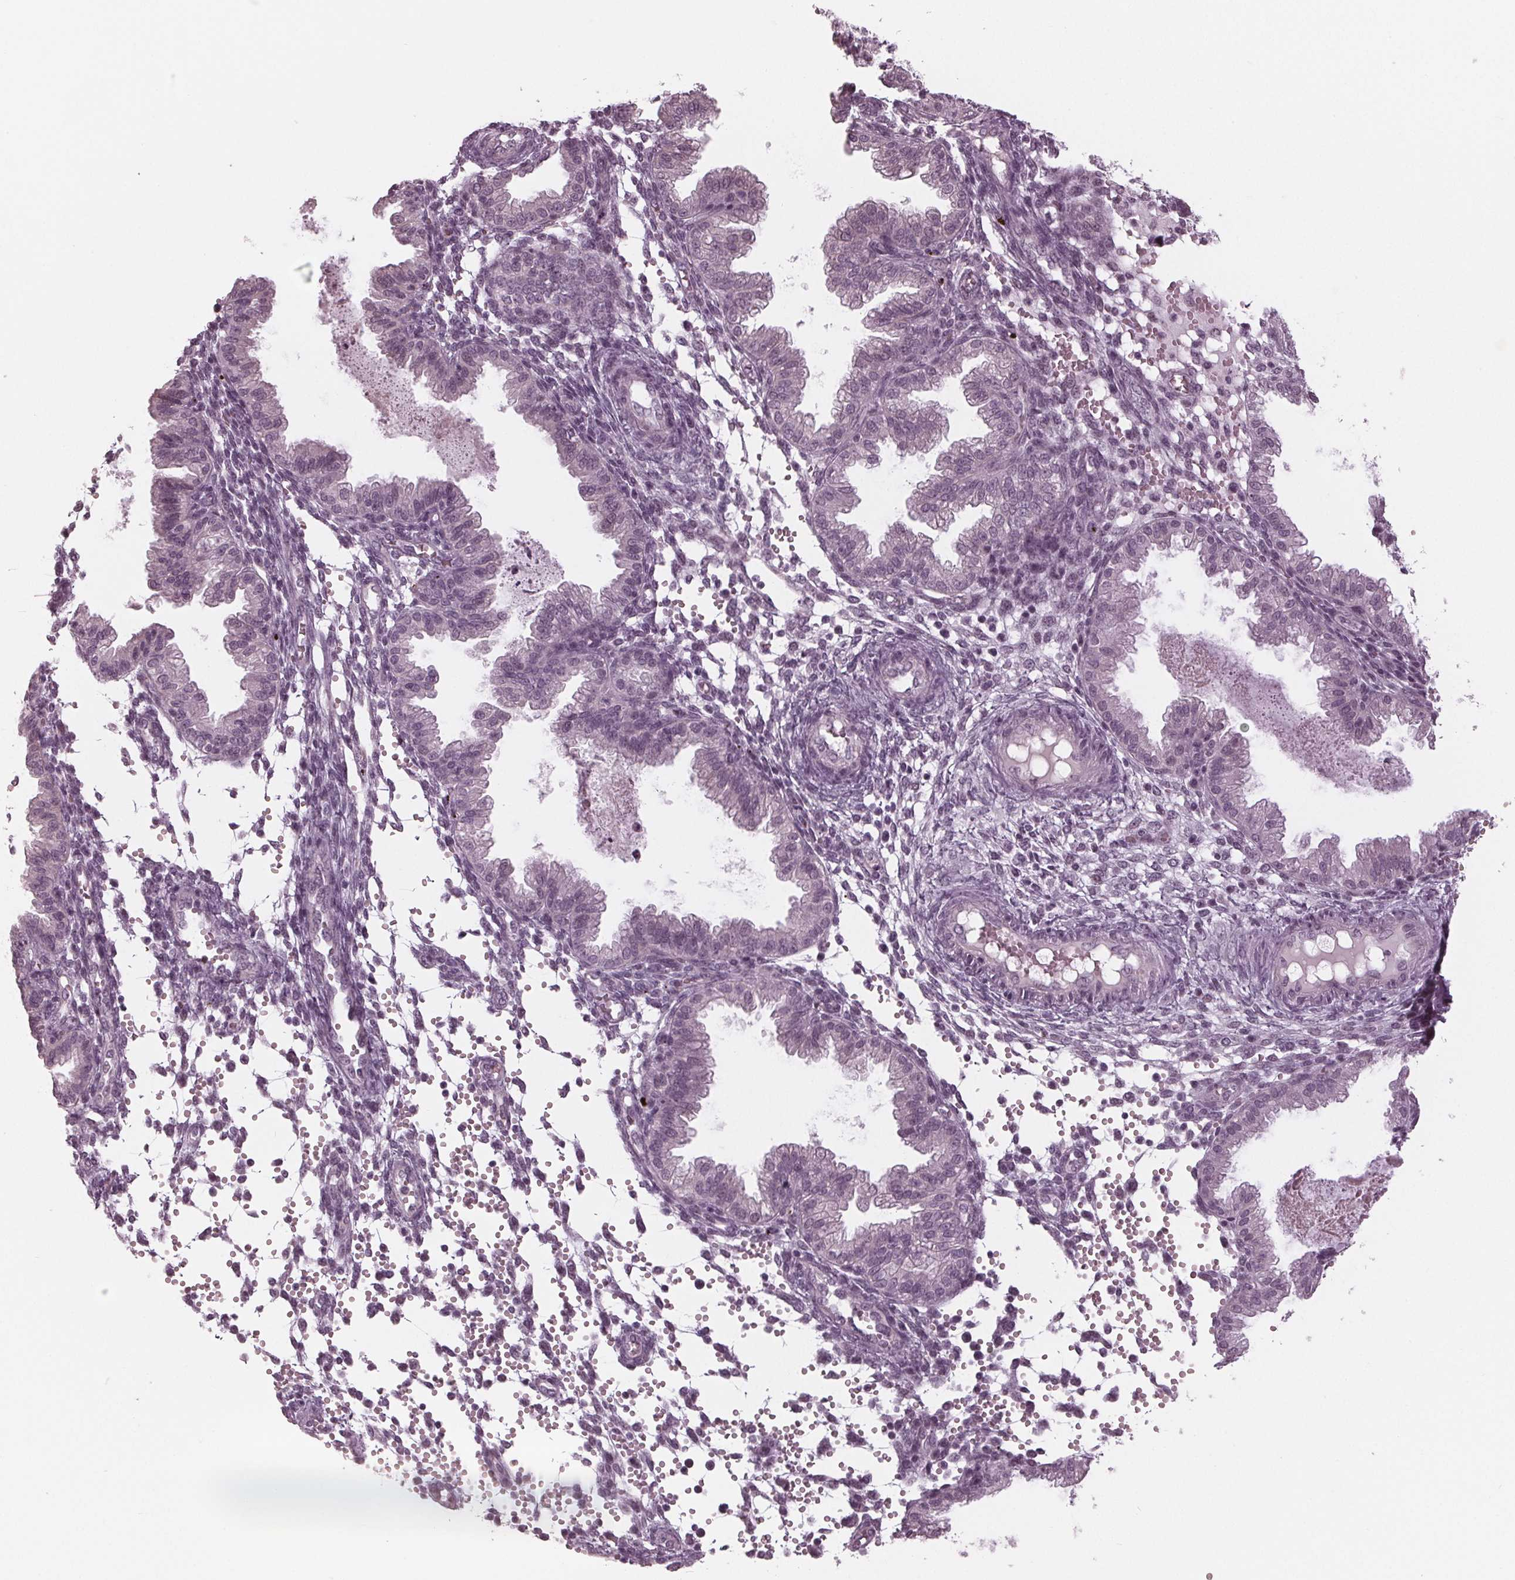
{"staining": {"intensity": "negative", "quantity": "none", "location": "none"}, "tissue": "endometrium", "cell_type": "Cells in endometrial stroma", "image_type": "normal", "snomed": [{"axis": "morphology", "description": "Normal tissue, NOS"}, {"axis": "topography", "description": "Endometrium"}], "caption": "An immunohistochemistry micrograph of normal endometrium is shown. There is no staining in cells in endometrial stroma of endometrium. (DAB immunohistochemistry, high magnification).", "gene": "ADPRHL1", "patient": {"sex": "female", "age": 33}}